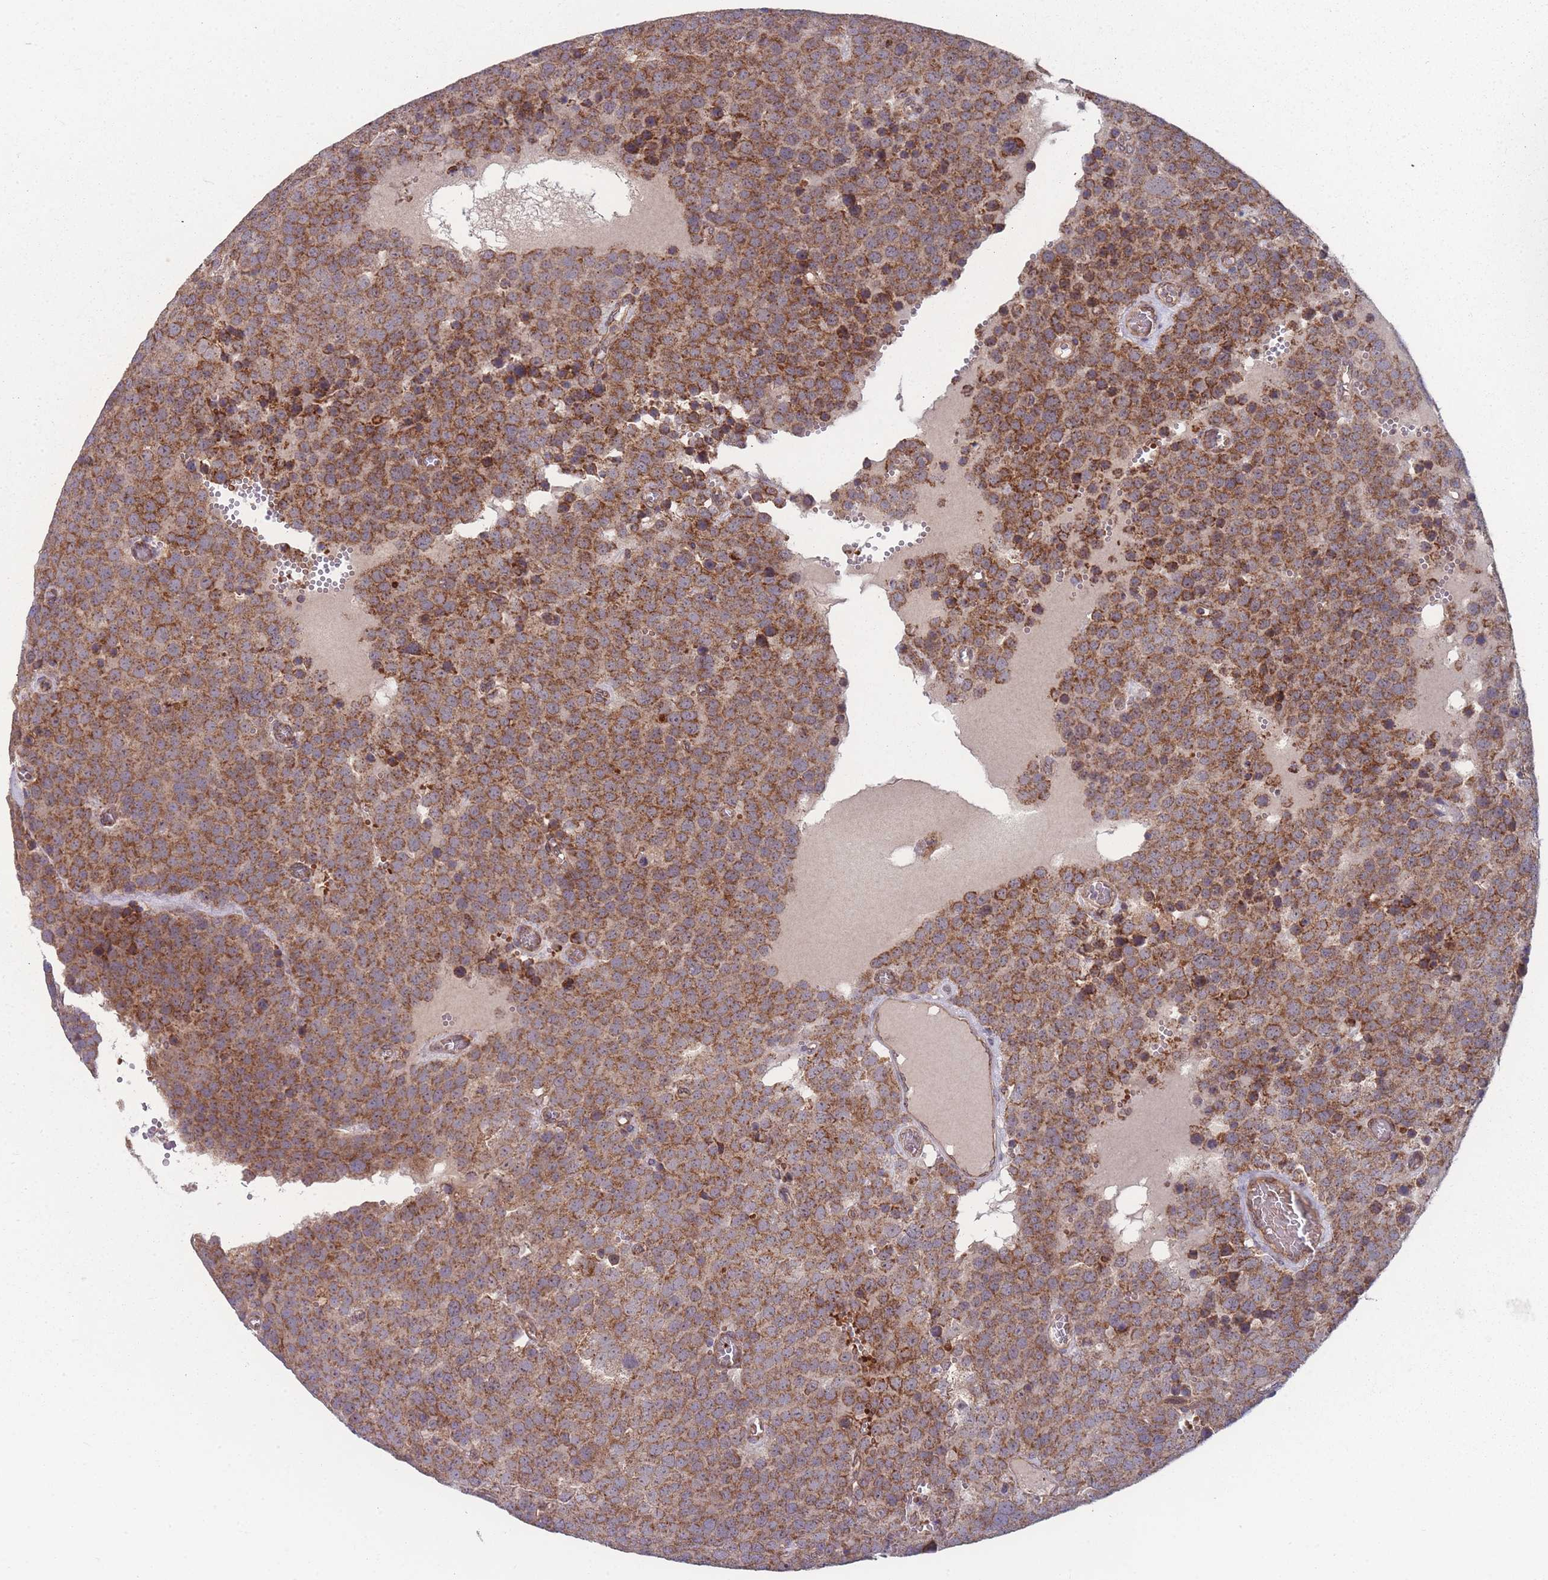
{"staining": {"intensity": "moderate", "quantity": ">75%", "location": "cytoplasmic/membranous"}, "tissue": "testis cancer", "cell_type": "Tumor cells", "image_type": "cancer", "snomed": [{"axis": "morphology", "description": "Normal tissue, NOS"}, {"axis": "morphology", "description": "Seminoma, NOS"}, {"axis": "topography", "description": "Testis"}], "caption": "Brown immunohistochemical staining in testis seminoma displays moderate cytoplasmic/membranous expression in approximately >75% of tumor cells.", "gene": "SLC35B4", "patient": {"sex": "male", "age": 71}}